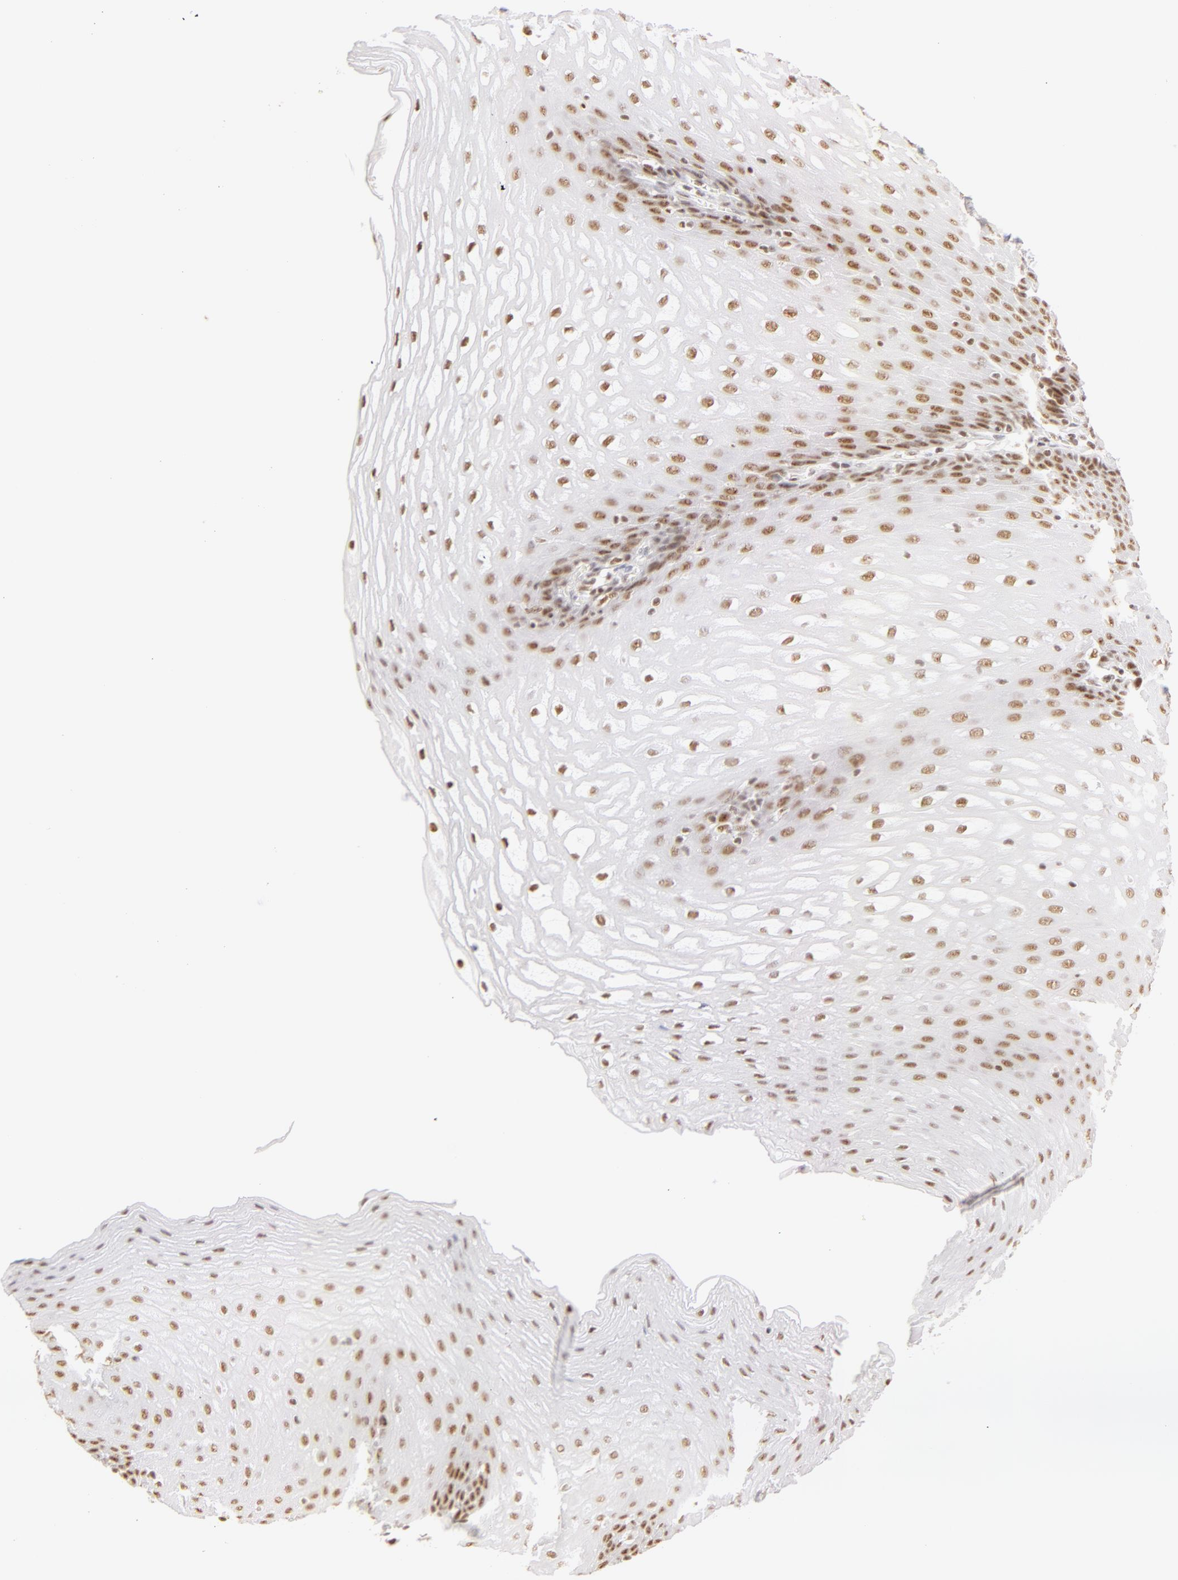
{"staining": {"intensity": "weak", "quantity": ">75%", "location": "nuclear"}, "tissue": "esophagus", "cell_type": "Squamous epithelial cells", "image_type": "normal", "snomed": [{"axis": "morphology", "description": "Normal tissue, NOS"}, {"axis": "topography", "description": "Esophagus"}], "caption": "About >75% of squamous epithelial cells in unremarkable esophagus show weak nuclear protein positivity as visualized by brown immunohistochemical staining.", "gene": "RBM39", "patient": {"sex": "female", "age": 61}}